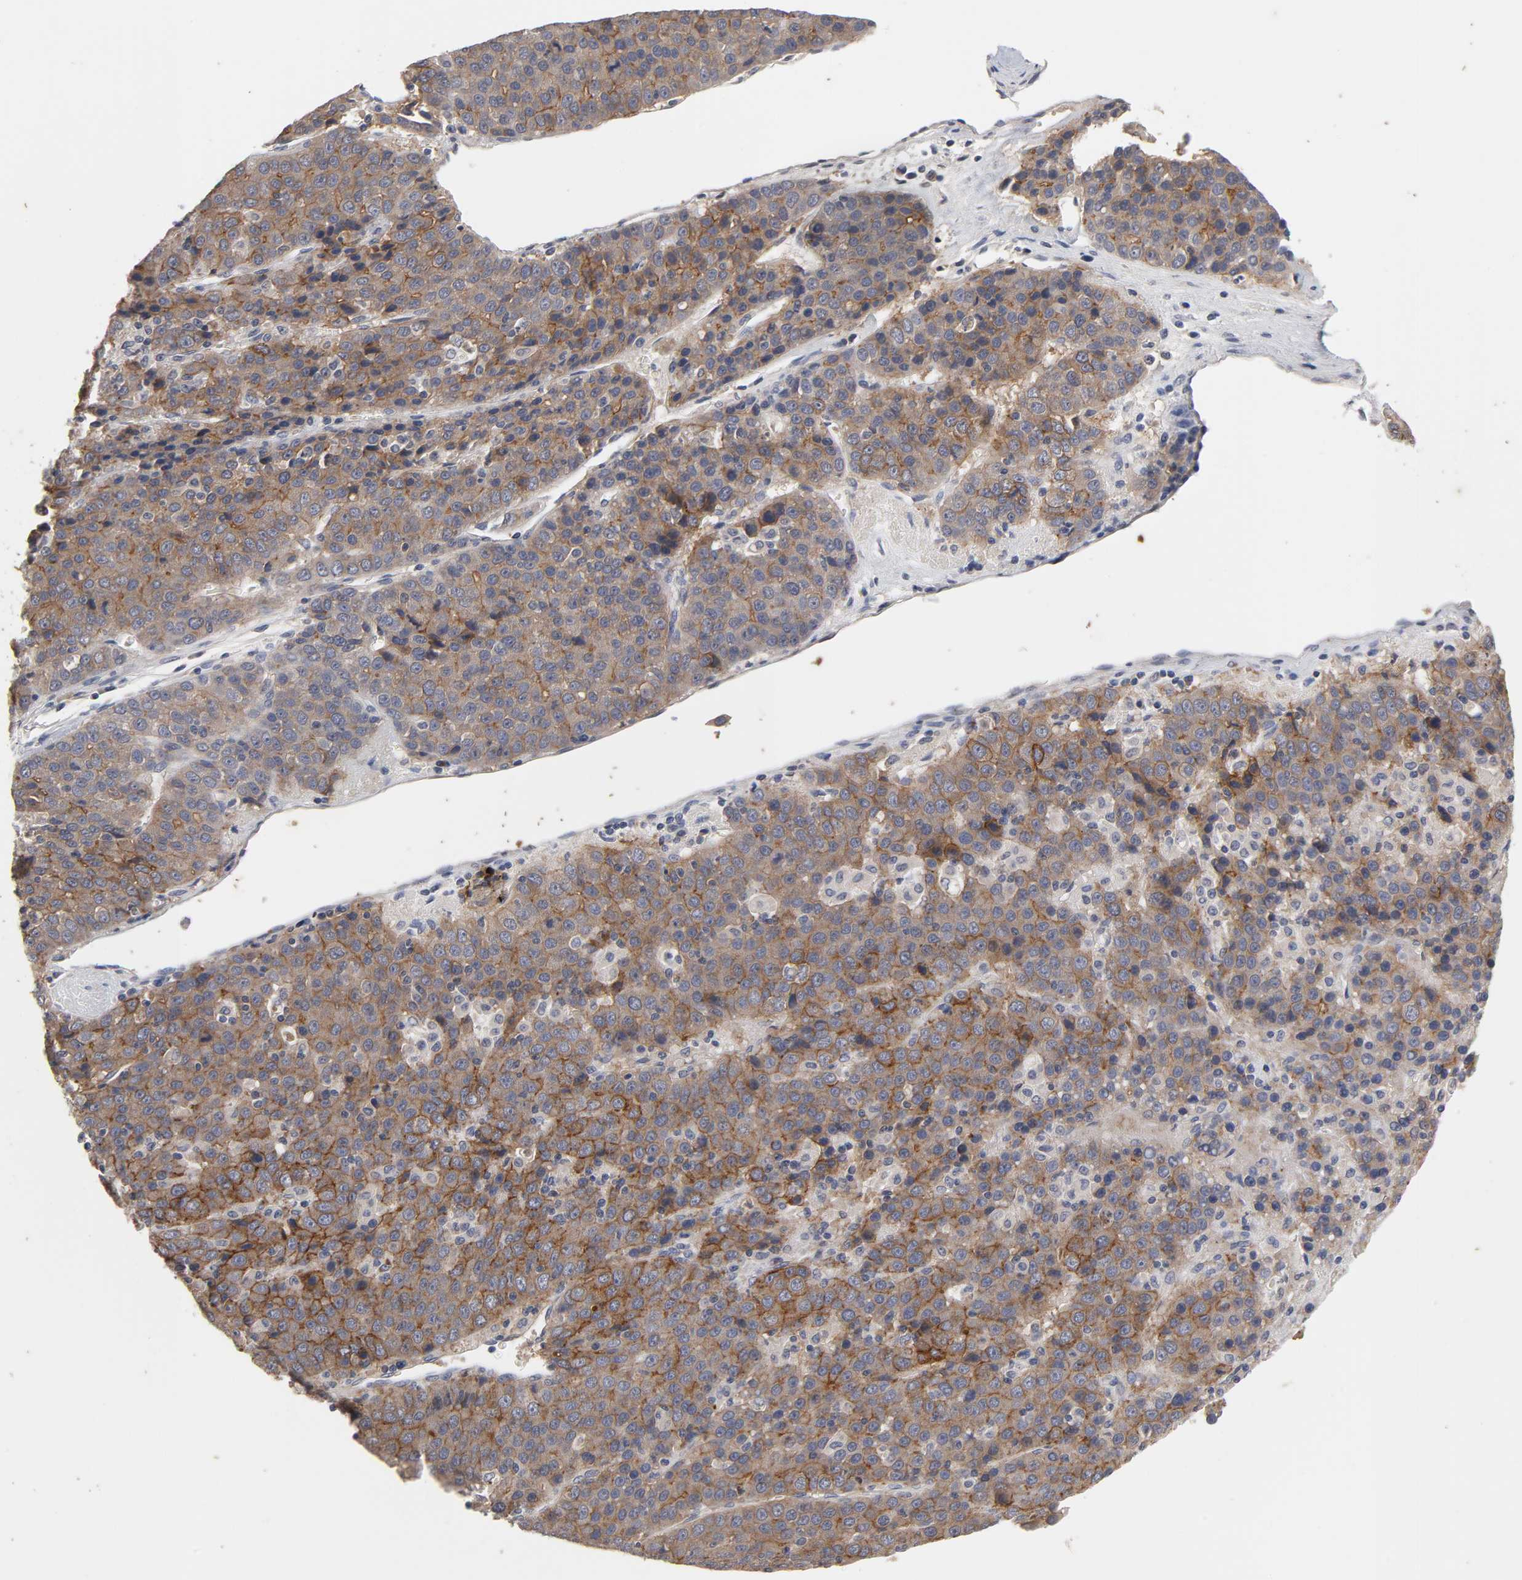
{"staining": {"intensity": "strong", "quantity": ">75%", "location": "cytoplasmic/membranous"}, "tissue": "liver cancer", "cell_type": "Tumor cells", "image_type": "cancer", "snomed": [{"axis": "morphology", "description": "Carcinoma, Hepatocellular, NOS"}, {"axis": "topography", "description": "Liver"}], "caption": "Tumor cells reveal strong cytoplasmic/membranous expression in approximately >75% of cells in liver hepatocellular carcinoma.", "gene": "CXADR", "patient": {"sex": "female", "age": 53}}